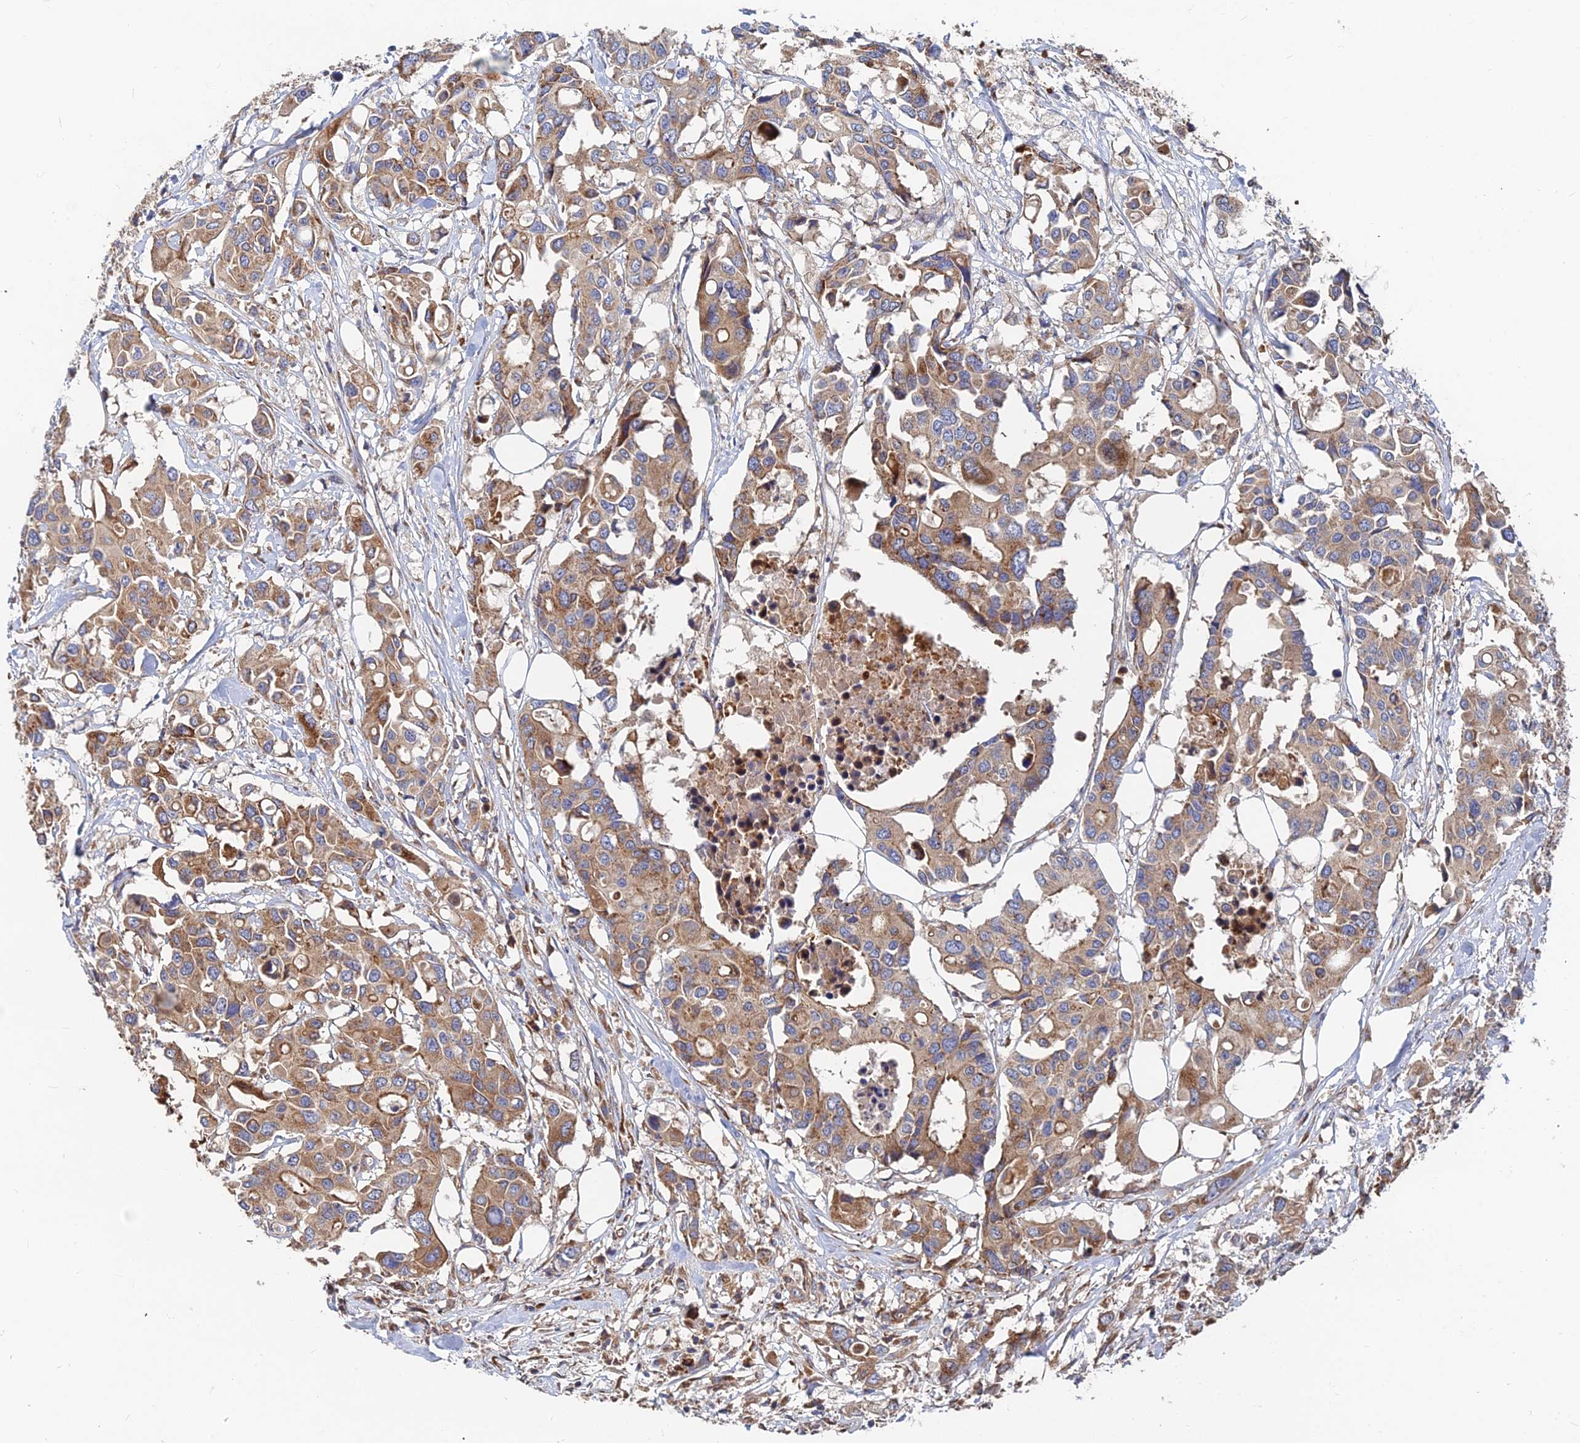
{"staining": {"intensity": "moderate", "quantity": ">75%", "location": "cytoplasmic/membranous"}, "tissue": "colorectal cancer", "cell_type": "Tumor cells", "image_type": "cancer", "snomed": [{"axis": "morphology", "description": "Adenocarcinoma, NOS"}, {"axis": "topography", "description": "Colon"}], "caption": "Human colorectal cancer stained with a brown dye displays moderate cytoplasmic/membranous positive staining in approximately >75% of tumor cells.", "gene": "CCZ1", "patient": {"sex": "male", "age": 77}}